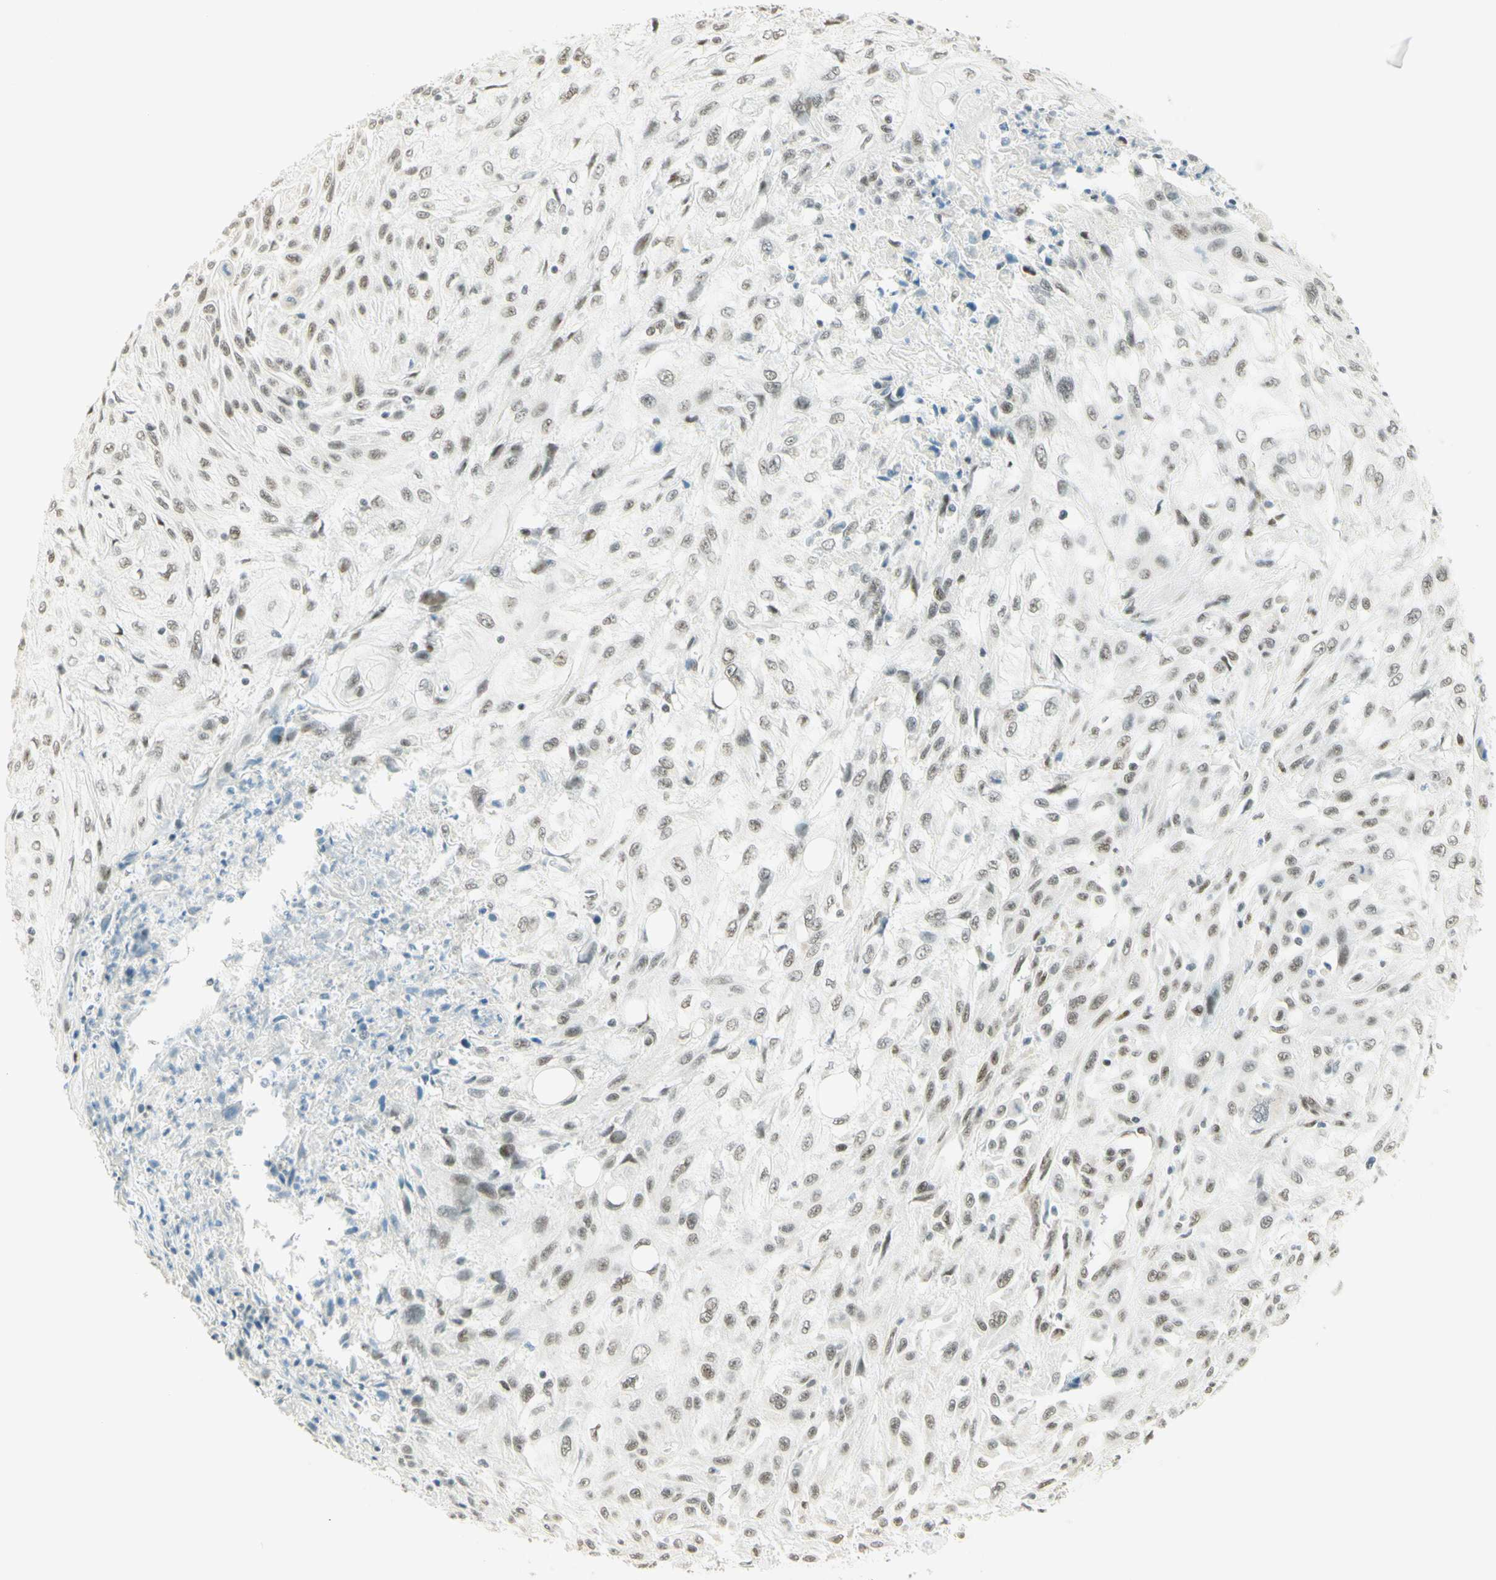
{"staining": {"intensity": "weak", "quantity": ">75%", "location": "nuclear"}, "tissue": "skin cancer", "cell_type": "Tumor cells", "image_type": "cancer", "snomed": [{"axis": "morphology", "description": "Squamous cell carcinoma, NOS"}, {"axis": "topography", "description": "Skin"}], "caption": "Squamous cell carcinoma (skin) was stained to show a protein in brown. There is low levels of weak nuclear staining in approximately >75% of tumor cells.", "gene": "PMS2", "patient": {"sex": "male", "age": 75}}